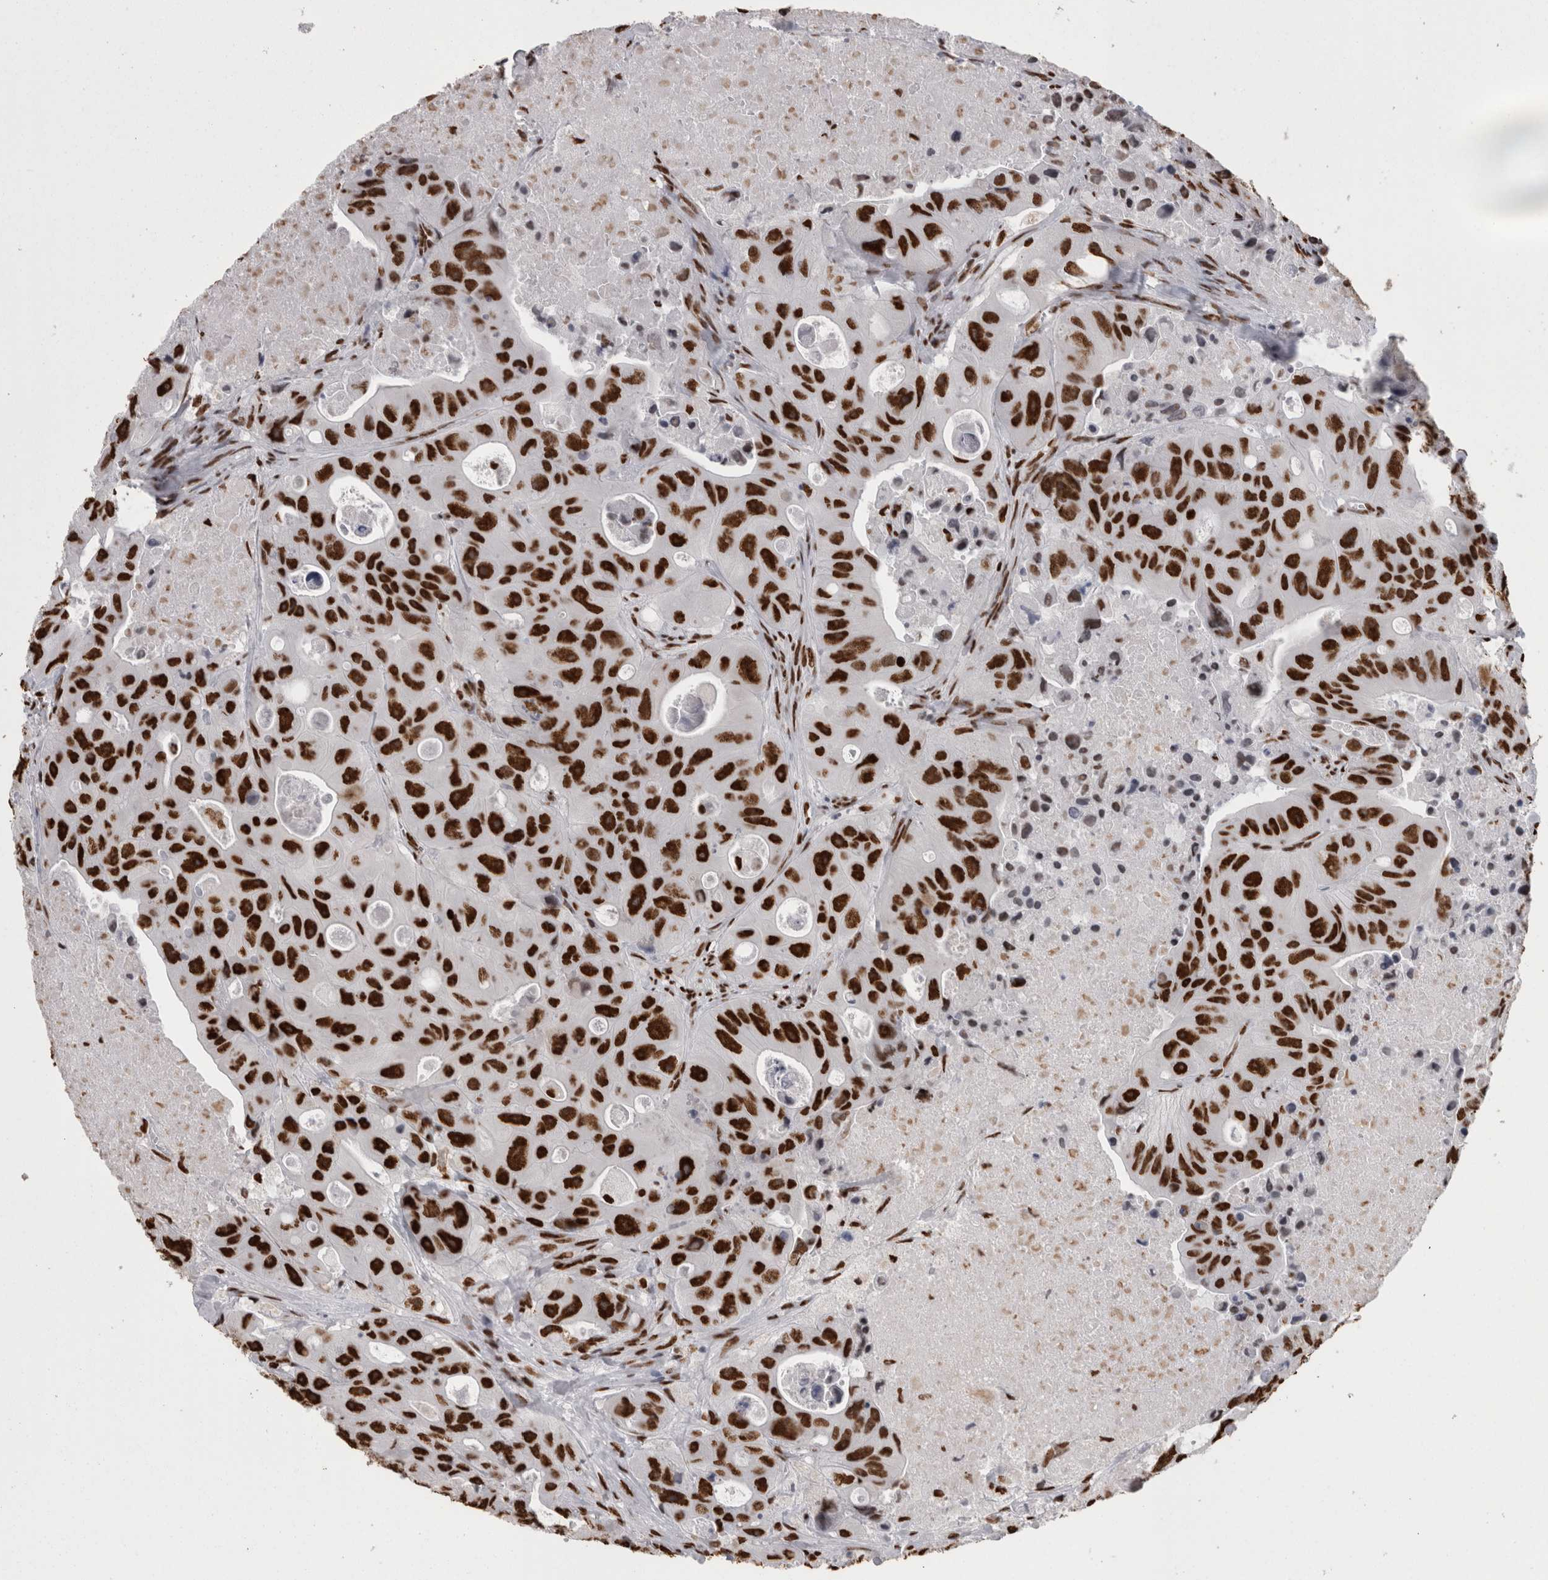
{"staining": {"intensity": "strong", "quantity": ">75%", "location": "nuclear"}, "tissue": "colorectal cancer", "cell_type": "Tumor cells", "image_type": "cancer", "snomed": [{"axis": "morphology", "description": "Adenocarcinoma, NOS"}, {"axis": "topography", "description": "Colon"}], "caption": "Adenocarcinoma (colorectal) stained for a protein (brown) displays strong nuclear positive expression in about >75% of tumor cells.", "gene": "HNRNPM", "patient": {"sex": "female", "age": 46}}